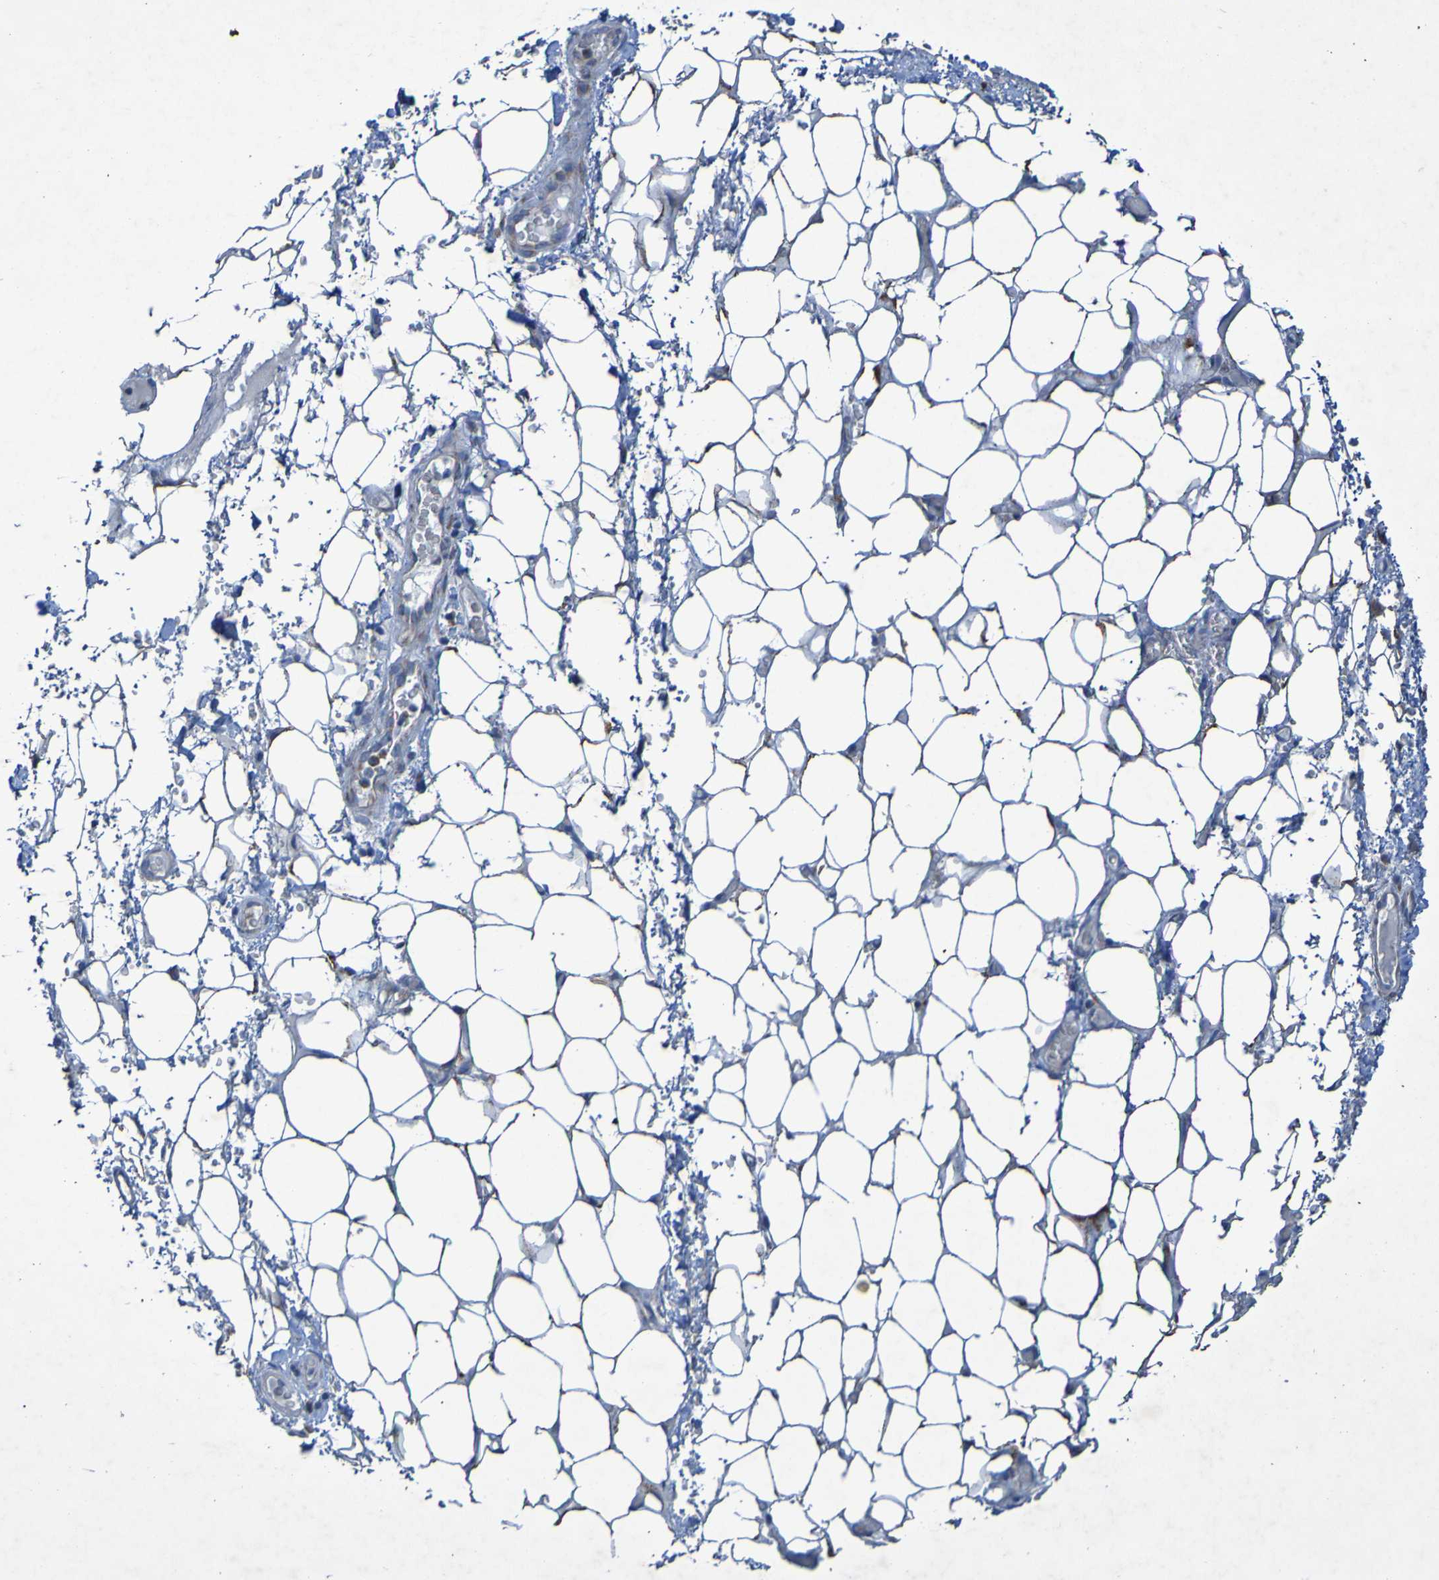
{"staining": {"intensity": "weak", "quantity": "<25%", "location": "cytoplasmic/membranous"}, "tissue": "adipose tissue", "cell_type": "Adipocytes", "image_type": "normal", "snomed": [{"axis": "morphology", "description": "Normal tissue, NOS"}, {"axis": "morphology", "description": "Adenocarcinoma, NOS"}, {"axis": "topography", "description": "Esophagus"}], "caption": "The immunohistochemistry (IHC) image has no significant positivity in adipocytes of adipose tissue. (DAB (3,3'-diaminobenzidine) IHC visualized using brightfield microscopy, high magnification).", "gene": "CCDC51", "patient": {"sex": "male", "age": 62}}